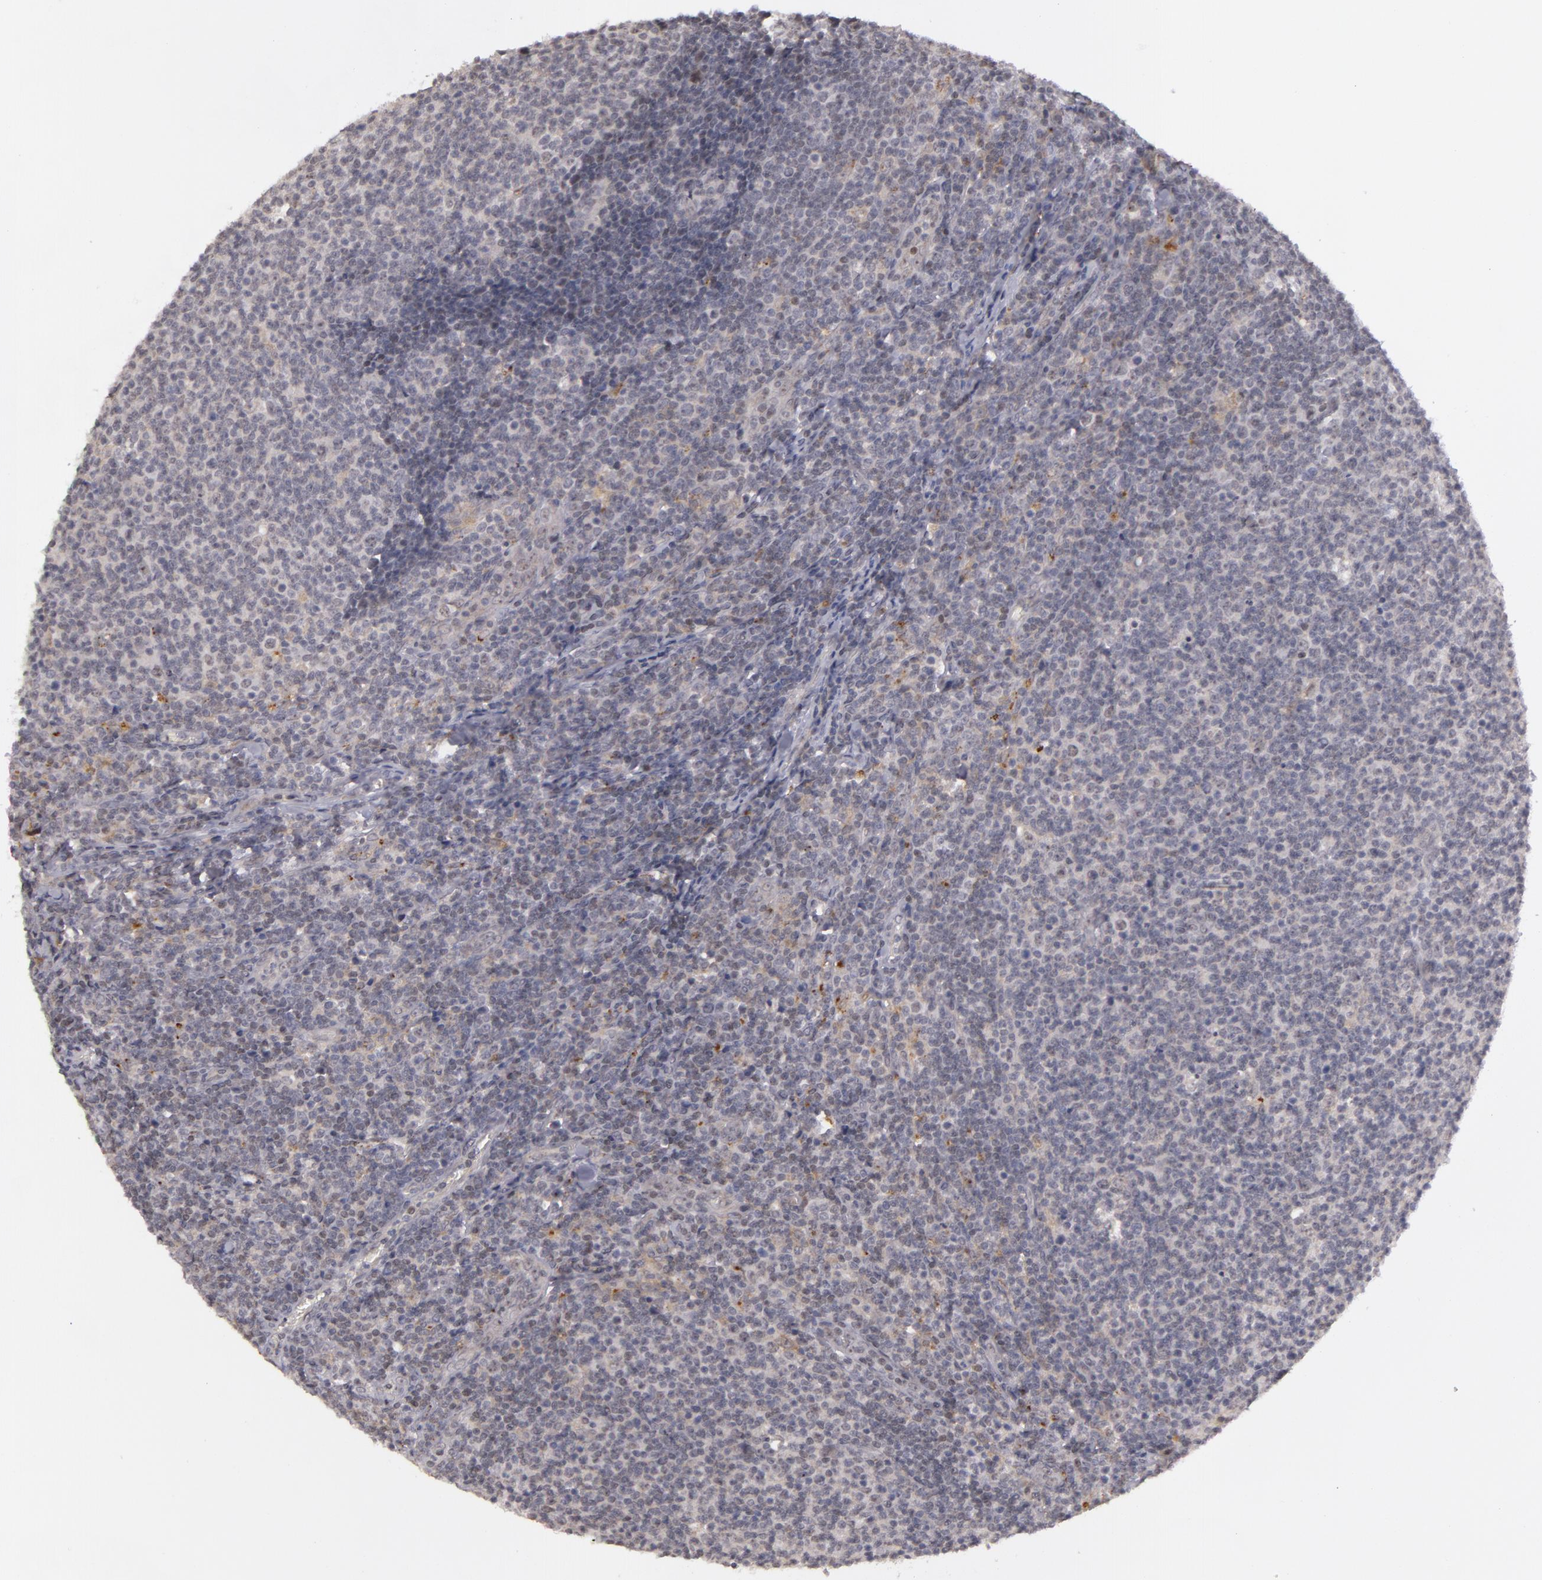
{"staining": {"intensity": "negative", "quantity": "none", "location": "none"}, "tissue": "lymphoma", "cell_type": "Tumor cells", "image_type": "cancer", "snomed": [{"axis": "morphology", "description": "Malignant lymphoma, non-Hodgkin's type, Low grade"}, {"axis": "topography", "description": "Lymph node"}], "caption": "Tumor cells are negative for brown protein staining in lymphoma.", "gene": "RRP7A", "patient": {"sex": "male", "age": 74}}